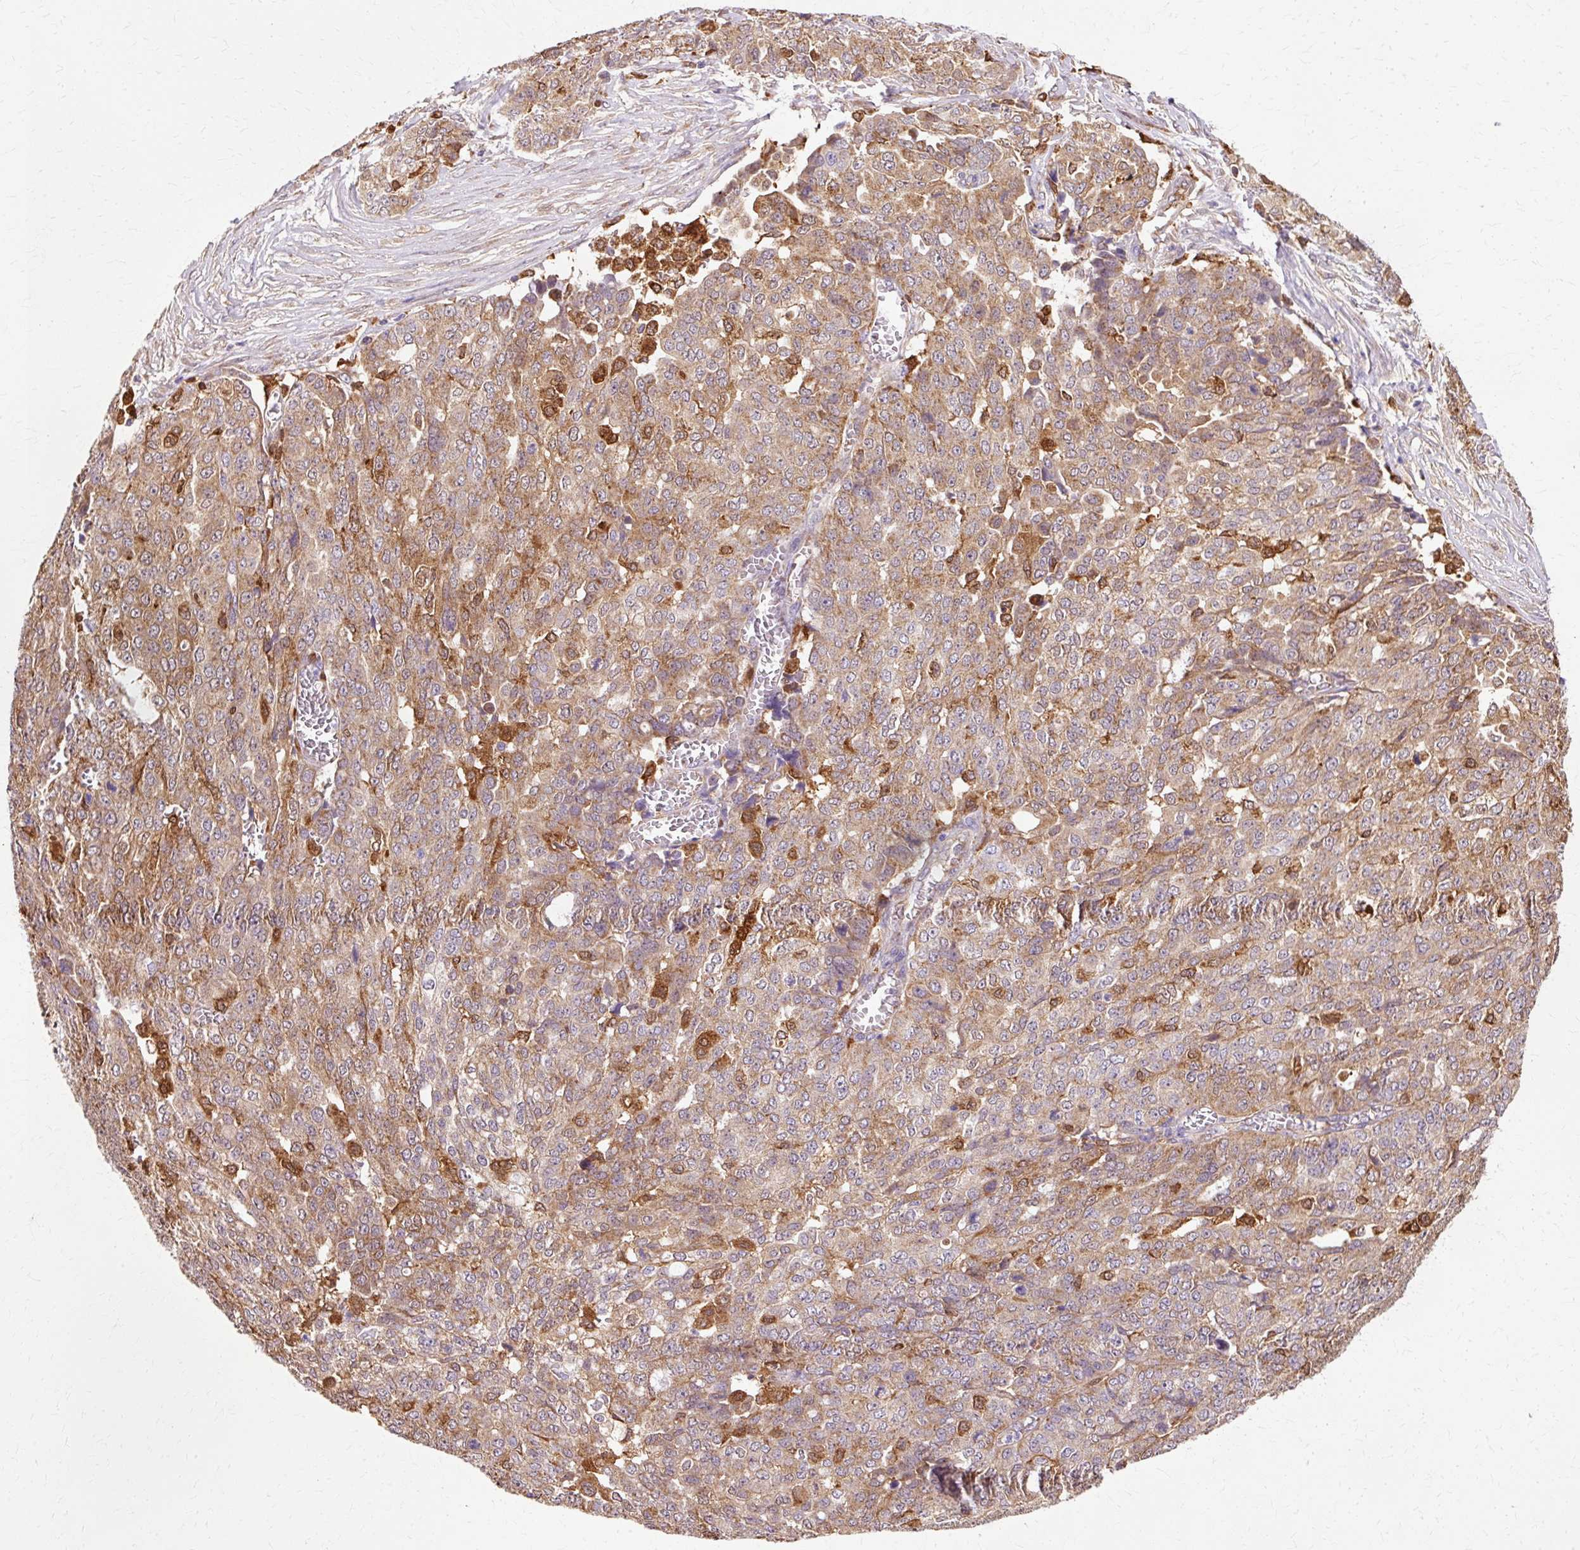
{"staining": {"intensity": "moderate", "quantity": ">75%", "location": "cytoplasmic/membranous"}, "tissue": "ovarian cancer", "cell_type": "Tumor cells", "image_type": "cancer", "snomed": [{"axis": "morphology", "description": "Cystadenocarcinoma, serous, NOS"}, {"axis": "topography", "description": "Soft tissue"}, {"axis": "topography", "description": "Ovary"}], "caption": "A histopathology image showing moderate cytoplasmic/membranous positivity in approximately >75% of tumor cells in ovarian serous cystadenocarcinoma, as visualized by brown immunohistochemical staining.", "gene": "GPX1", "patient": {"sex": "female", "age": 57}}